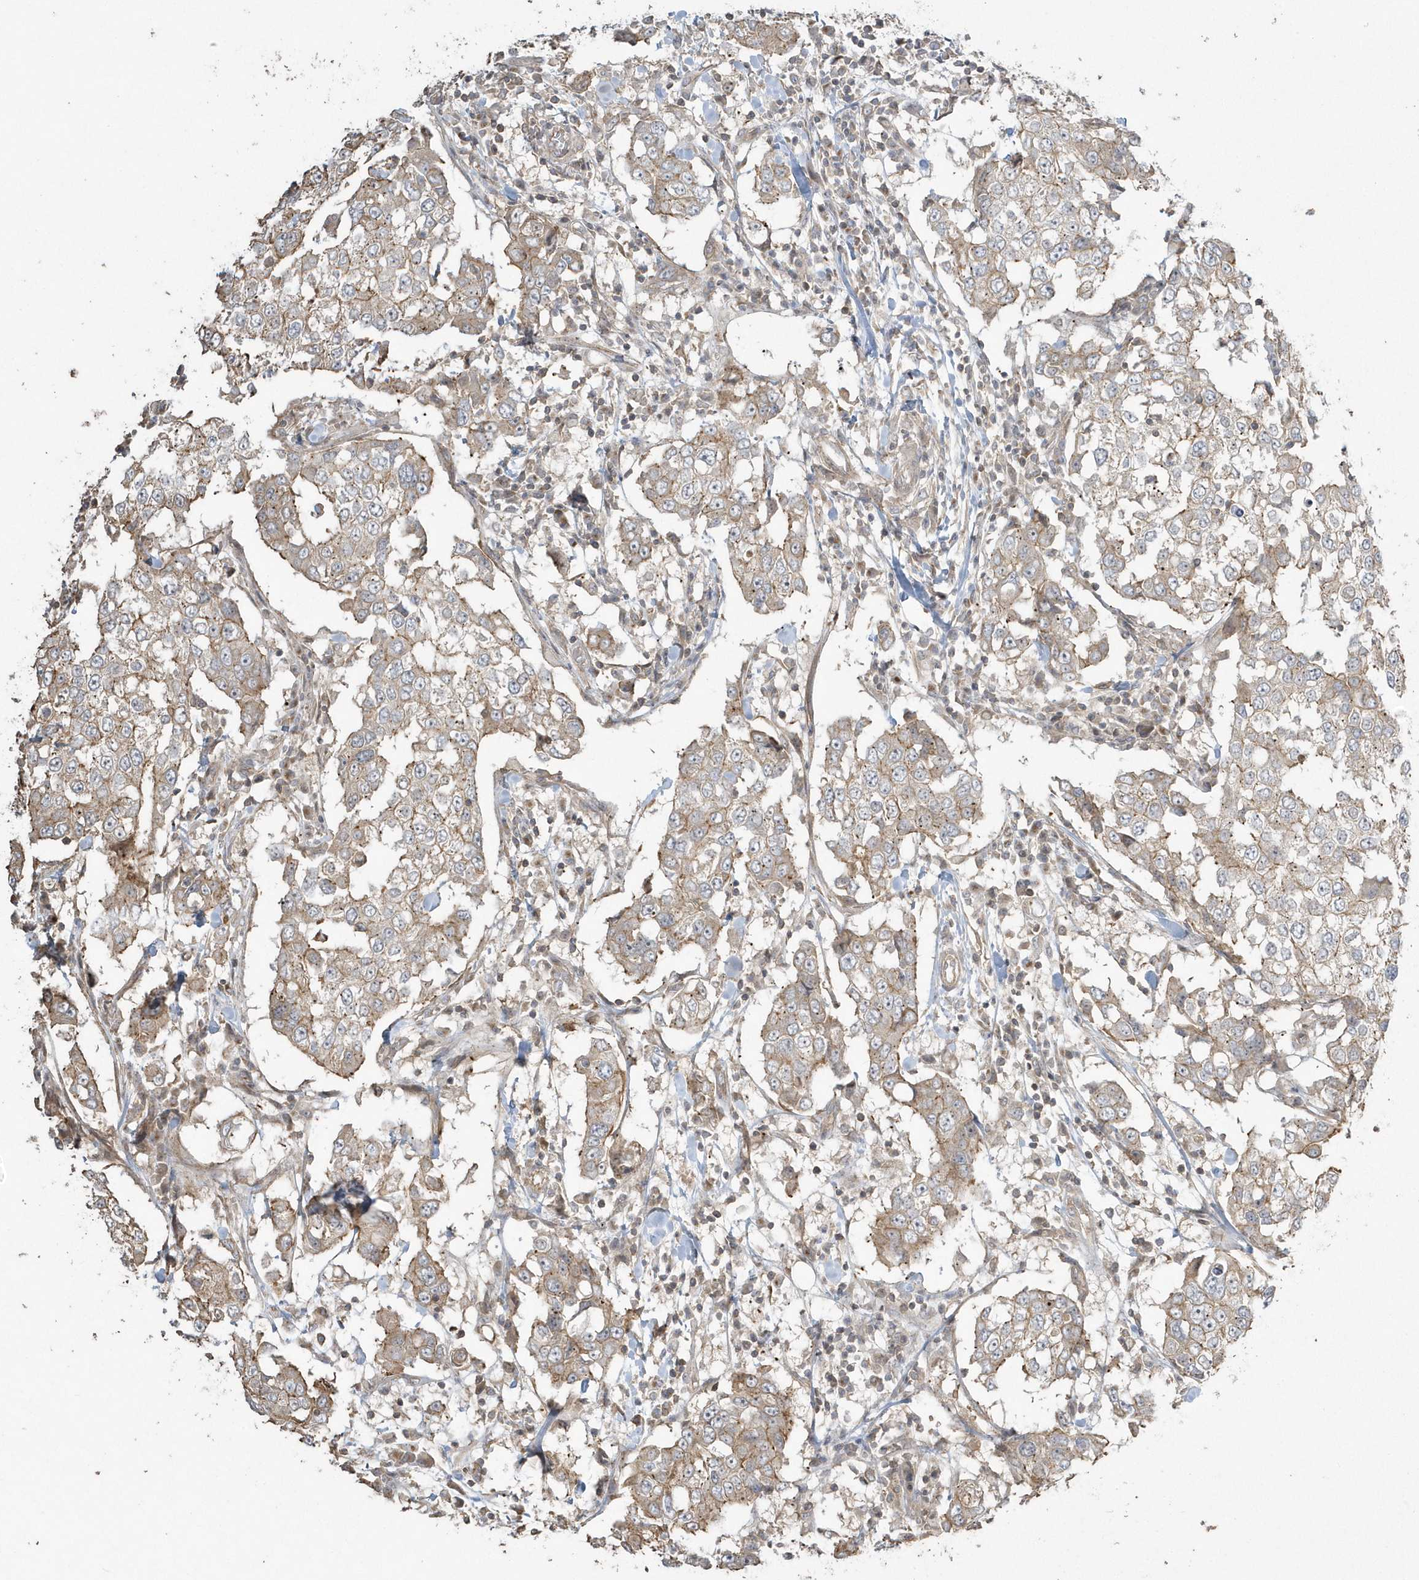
{"staining": {"intensity": "weak", "quantity": "25%-75%", "location": "cytoplasmic/membranous"}, "tissue": "breast cancer", "cell_type": "Tumor cells", "image_type": "cancer", "snomed": [{"axis": "morphology", "description": "Duct carcinoma"}, {"axis": "topography", "description": "Breast"}], "caption": "This photomicrograph displays immunohistochemistry staining of breast cancer, with low weak cytoplasmic/membranous expression in approximately 25%-75% of tumor cells.", "gene": "ARMC8", "patient": {"sex": "female", "age": 27}}